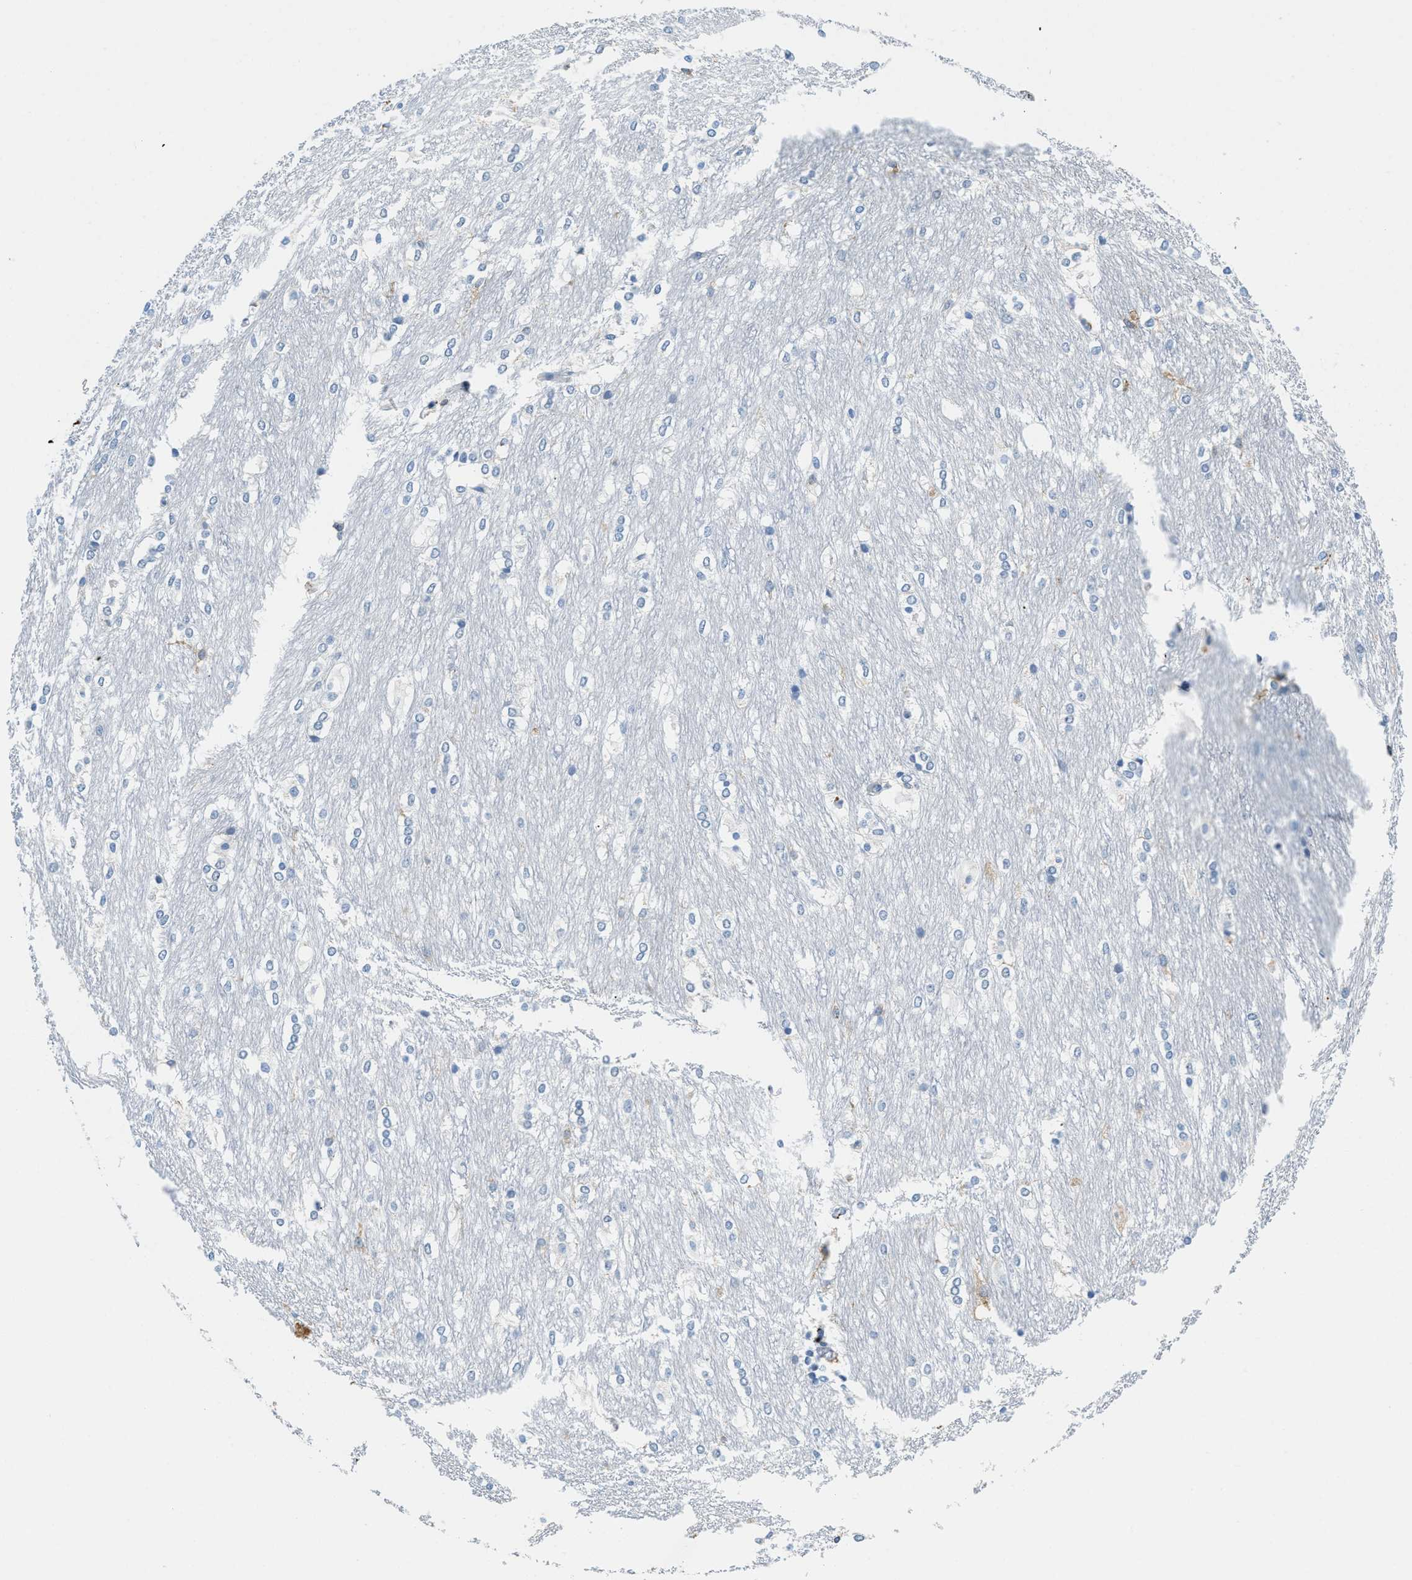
{"staining": {"intensity": "negative", "quantity": "none", "location": "none"}, "tissue": "caudate", "cell_type": "Glial cells", "image_type": "normal", "snomed": [{"axis": "morphology", "description": "Normal tissue, NOS"}, {"axis": "topography", "description": "Lateral ventricle wall"}], "caption": "IHC image of unremarkable human caudate stained for a protein (brown), which demonstrates no staining in glial cells.", "gene": "CD226", "patient": {"sex": "female", "age": 19}}